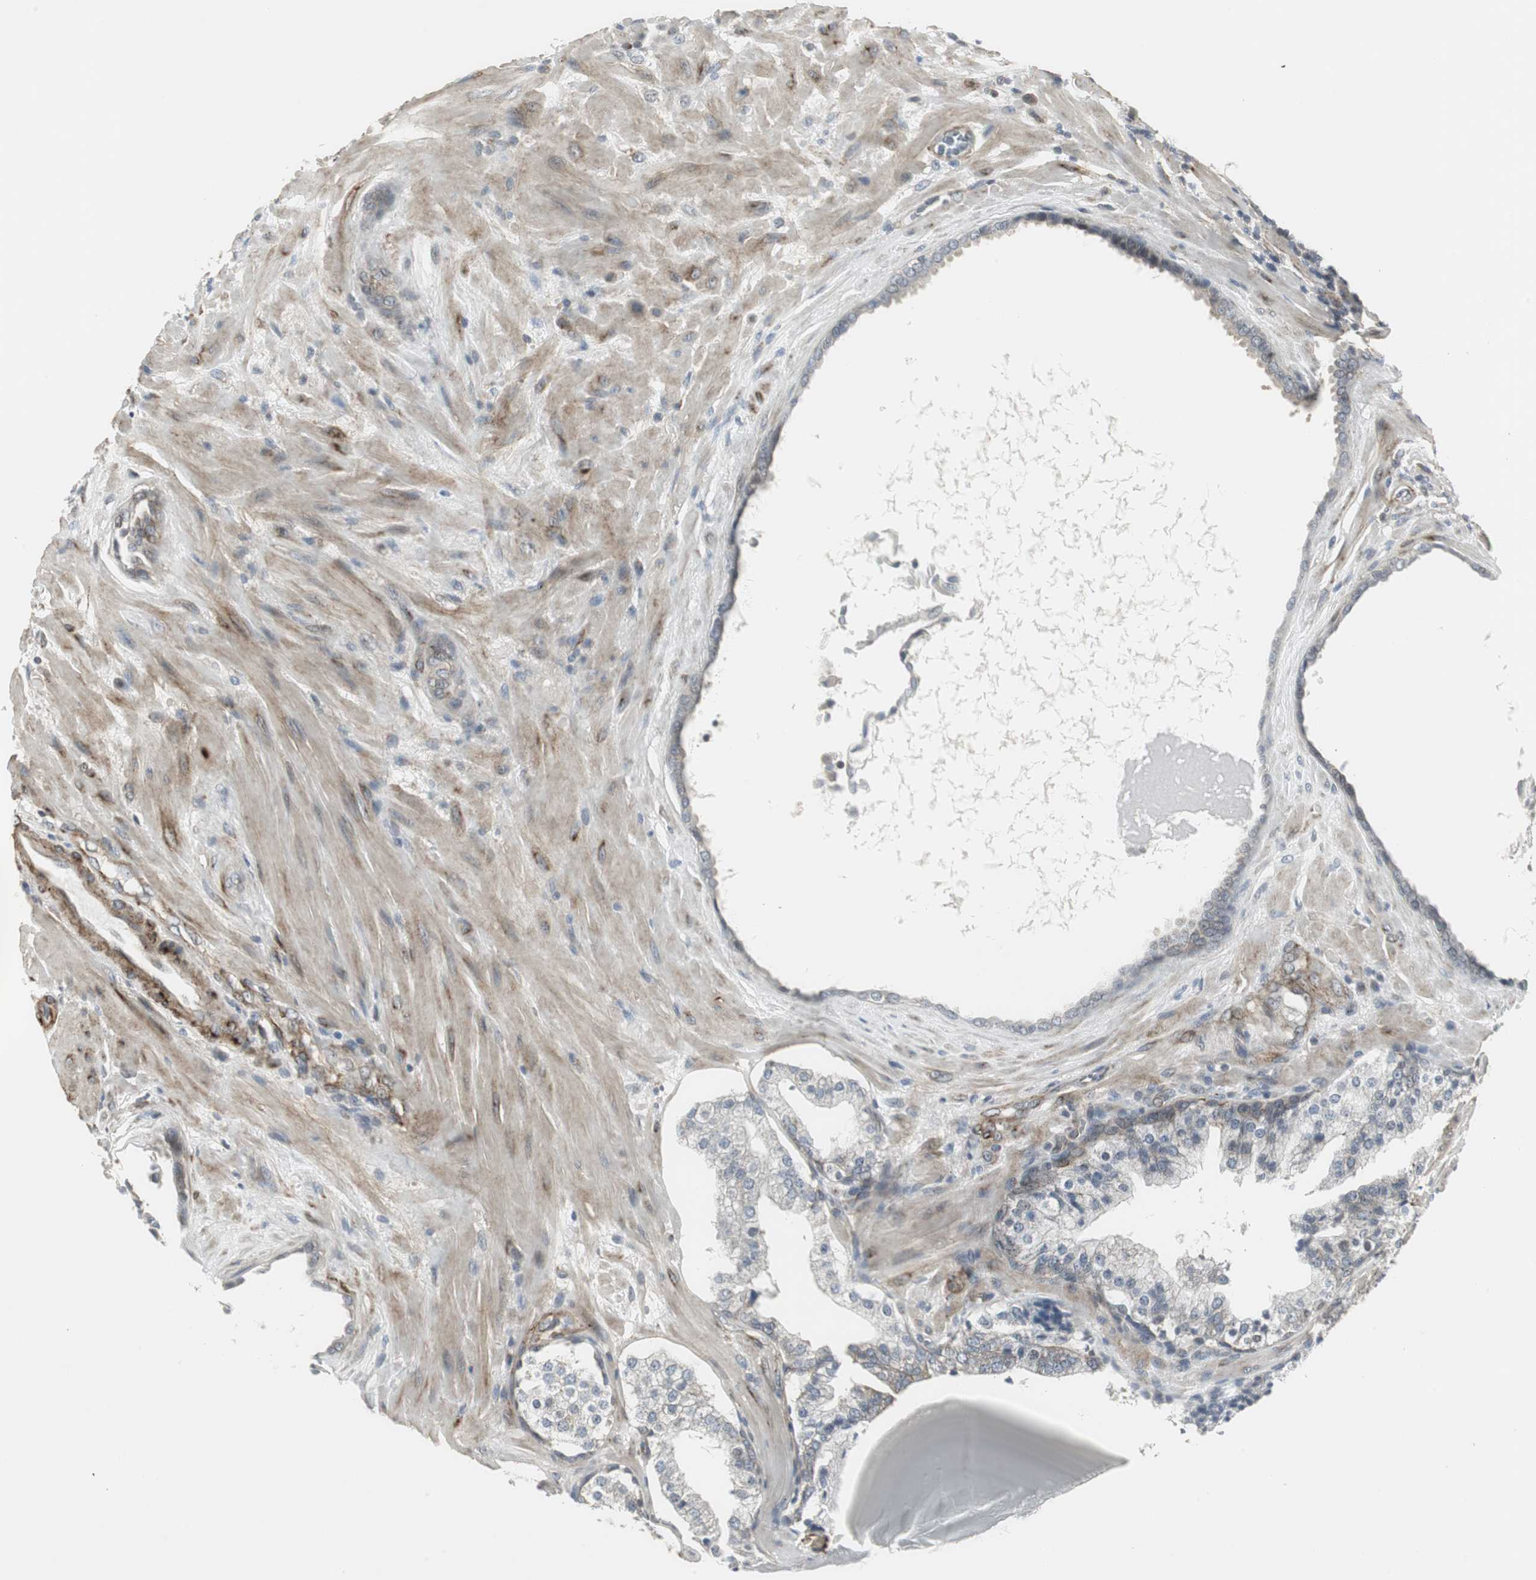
{"staining": {"intensity": "weak", "quantity": "<25%", "location": "cytoplasmic/membranous"}, "tissue": "prostate cancer", "cell_type": "Tumor cells", "image_type": "cancer", "snomed": [{"axis": "morphology", "description": "Adenocarcinoma, High grade"}, {"axis": "topography", "description": "Prostate"}], "caption": "A histopathology image of human prostate cancer is negative for staining in tumor cells.", "gene": "SCYL3", "patient": {"sex": "male", "age": 68}}